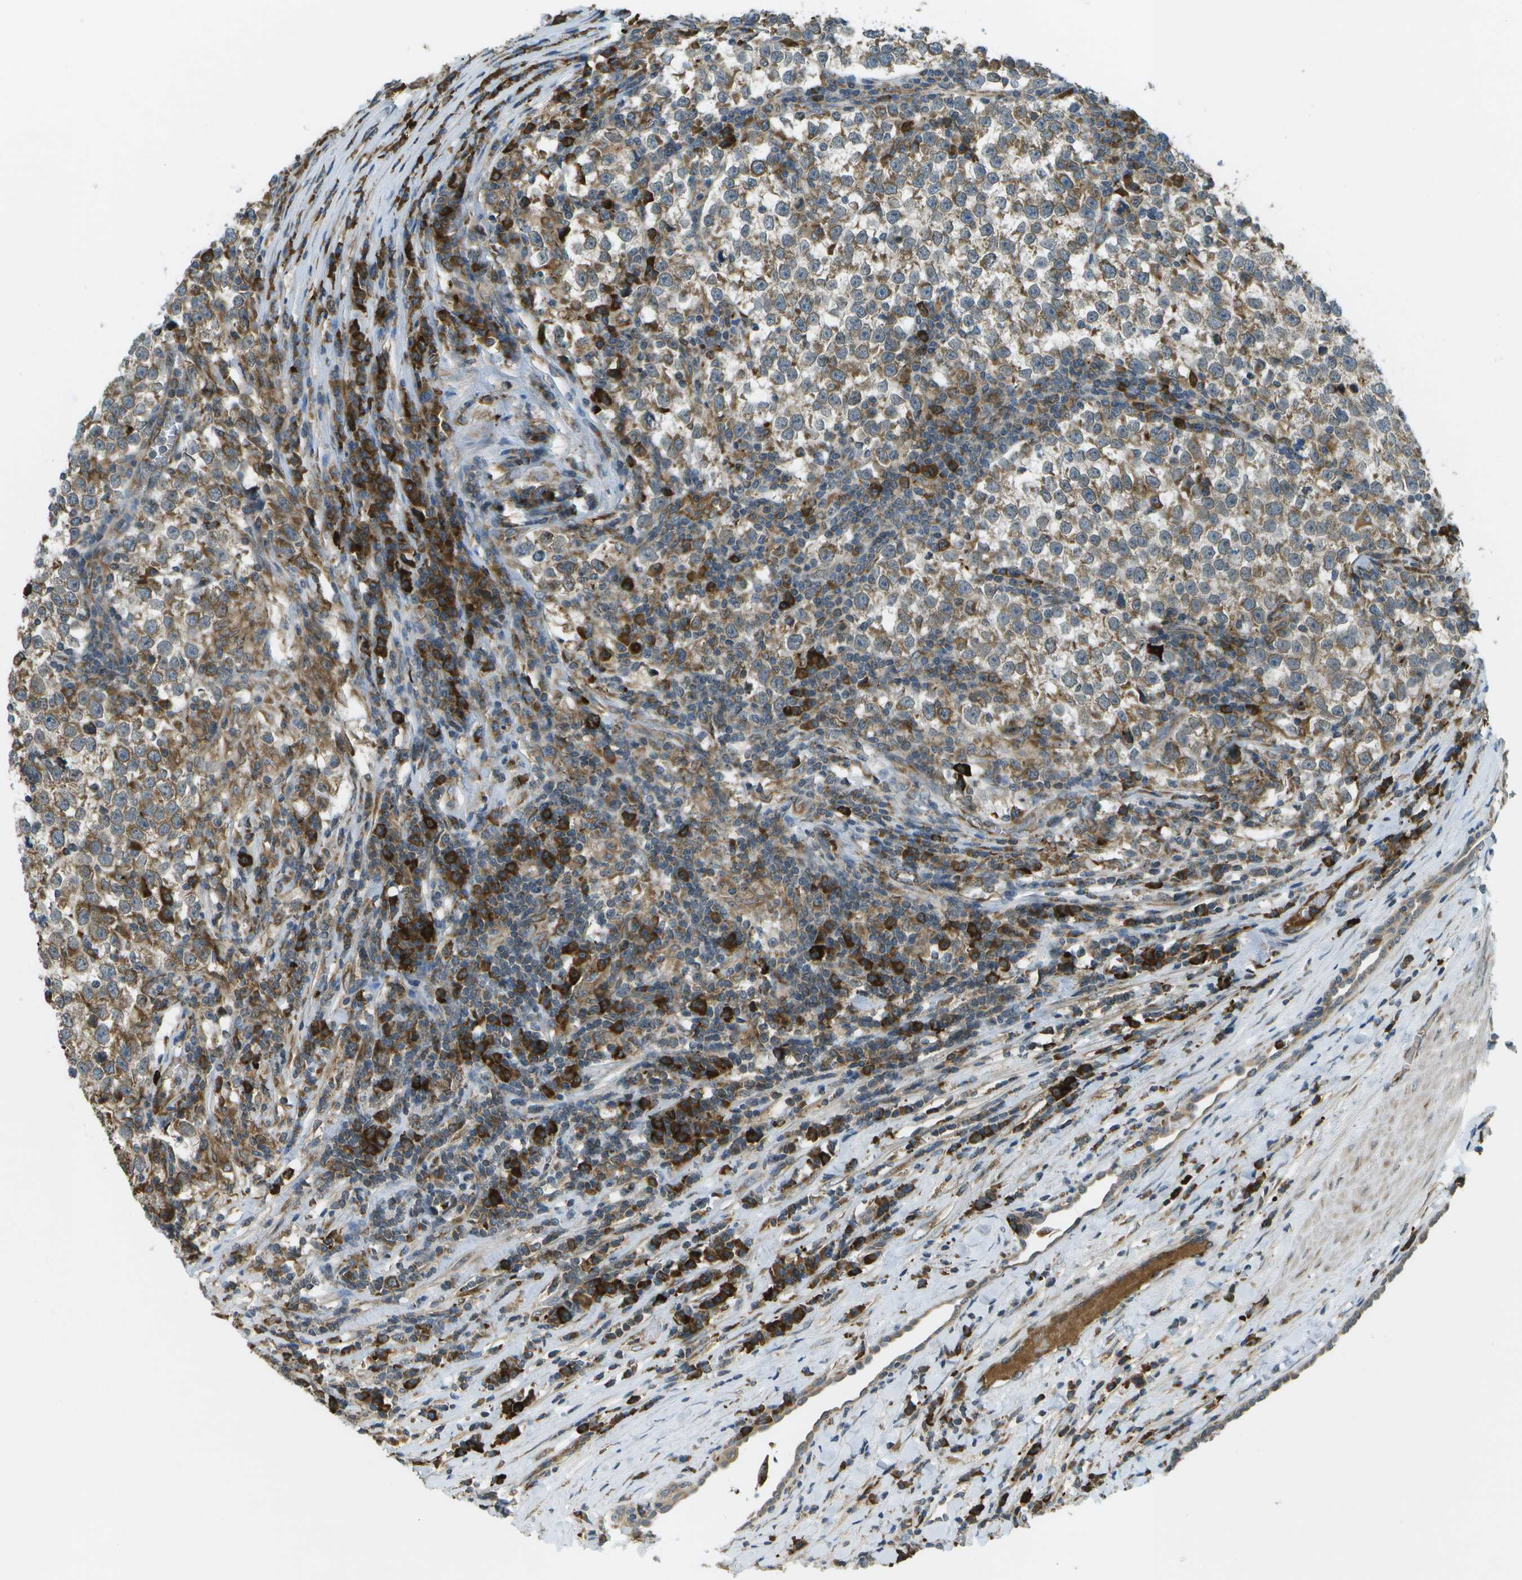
{"staining": {"intensity": "moderate", "quantity": "25%-75%", "location": "cytoplasmic/membranous"}, "tissue": "testis cancer", "cell_type": "Tumor cells", "image_type": "cancer", "snomed": [{"axis": "morphology", "description": "Normal tissue, NOS"}, {"axis": "morphology", "description": "Seminoma, NOS"}, {"axis": "topography", "description": "Testis"}], "caption": "This is an image of IHC staining of seminoma (testis), which shows moderate expression in the cytoplasmic/membranous of tumor cells.", "gene": "USP30", "patient": {"sex": "male", "age": 43}}